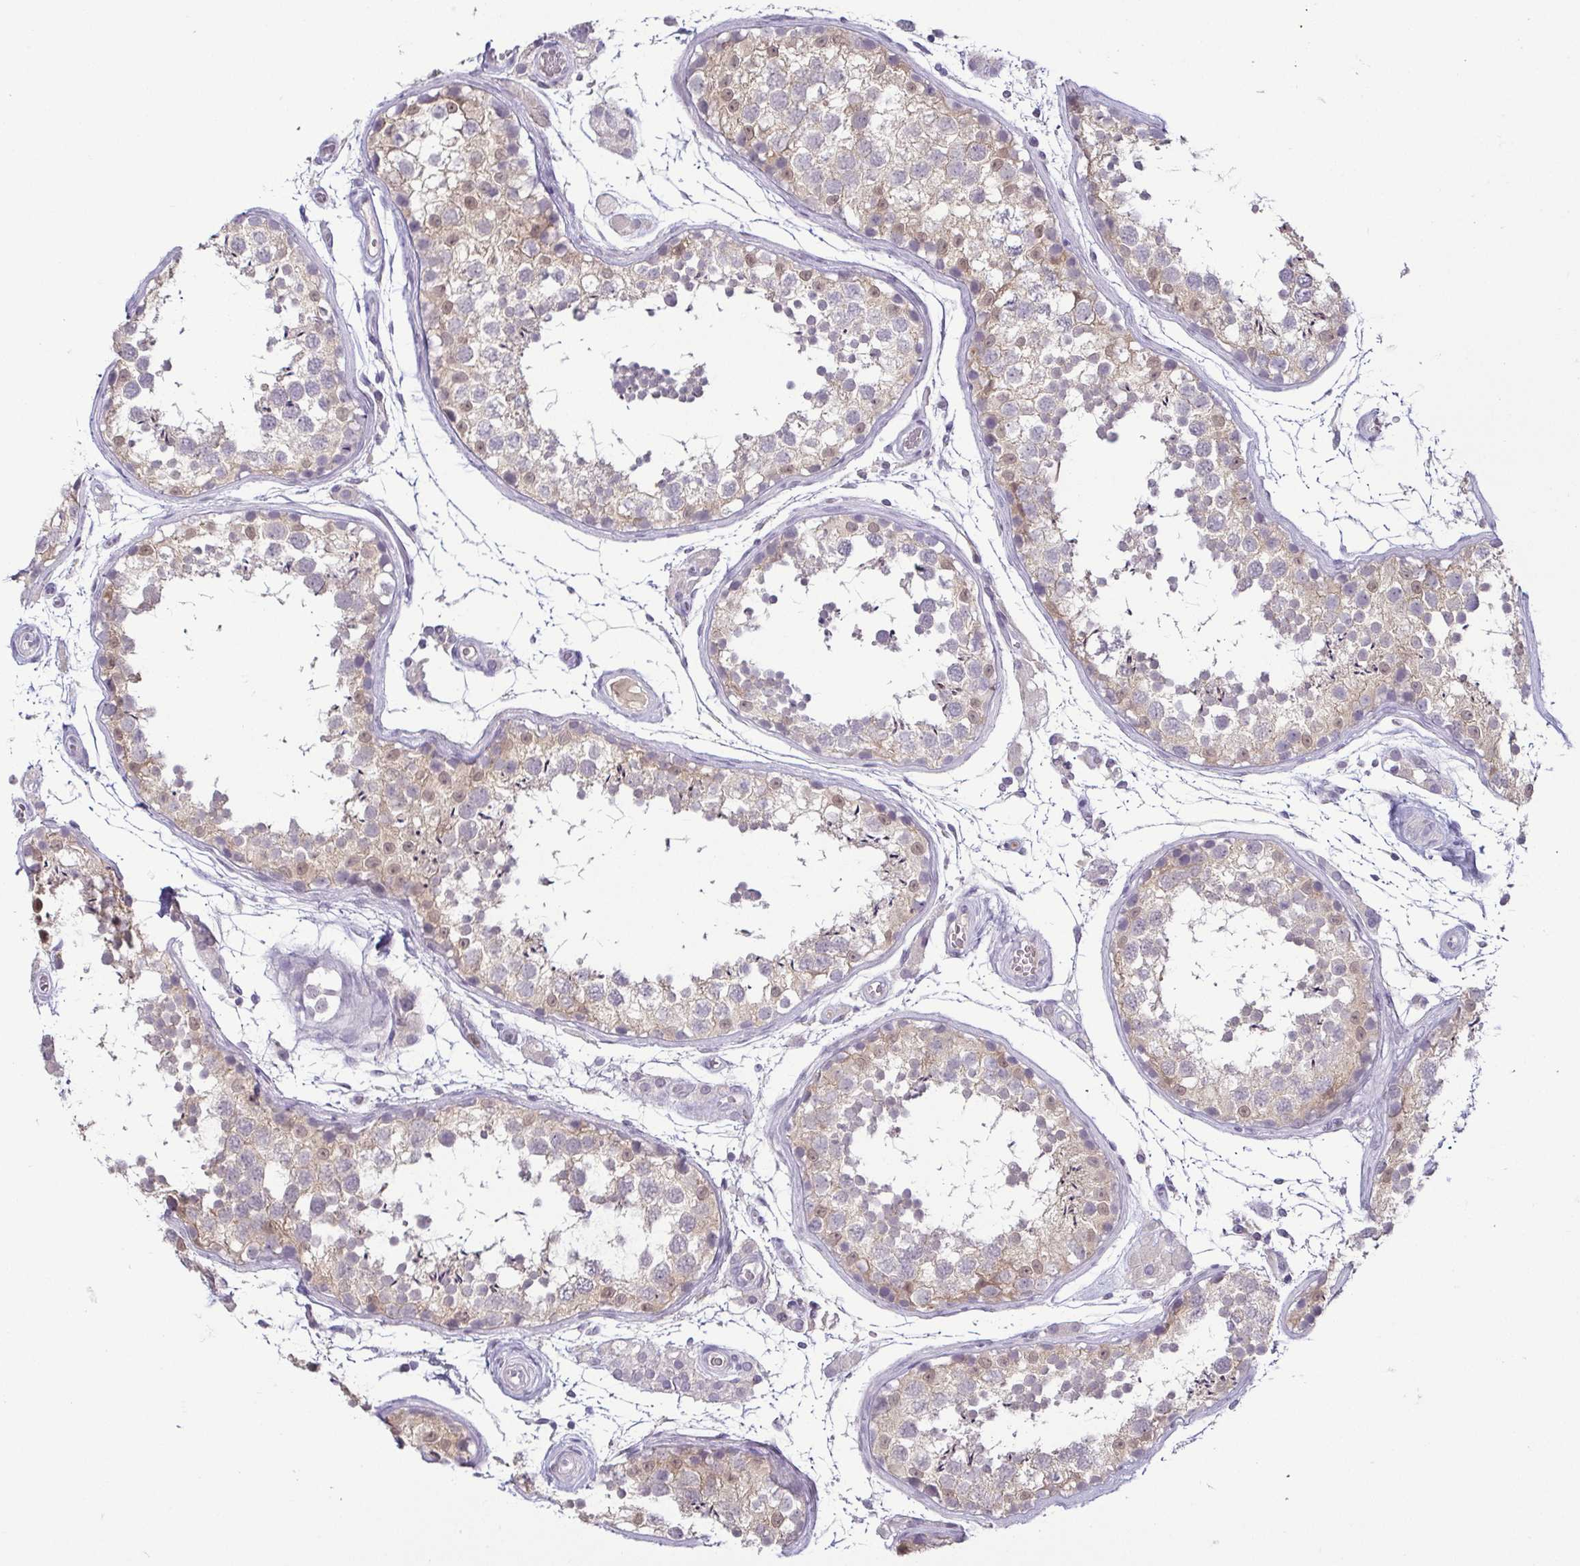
{"staining": {"intensity": "weak", "quantity": "25%-75%", "location": "cytoplasmic/membranous,nuclear"}, "tissue": "testis", "cell_type": "Cells in seminiferous ducts", "image_type": "normal", "snomed": [{"axis": "morphology", "description": "Normal tissue, NOS"}, {"axis": "topography", "description": "Testis"}], "caption": "The immunohistochemical stain labels weak cytoplasmic/membranous,nuclear expression in cells in seminiferous ducts of benign testis. The protein is shown in brown color, while the nuclei are stained blue.", "gene": "HOPX", "patient": {"sex": "male", "age": 29}}